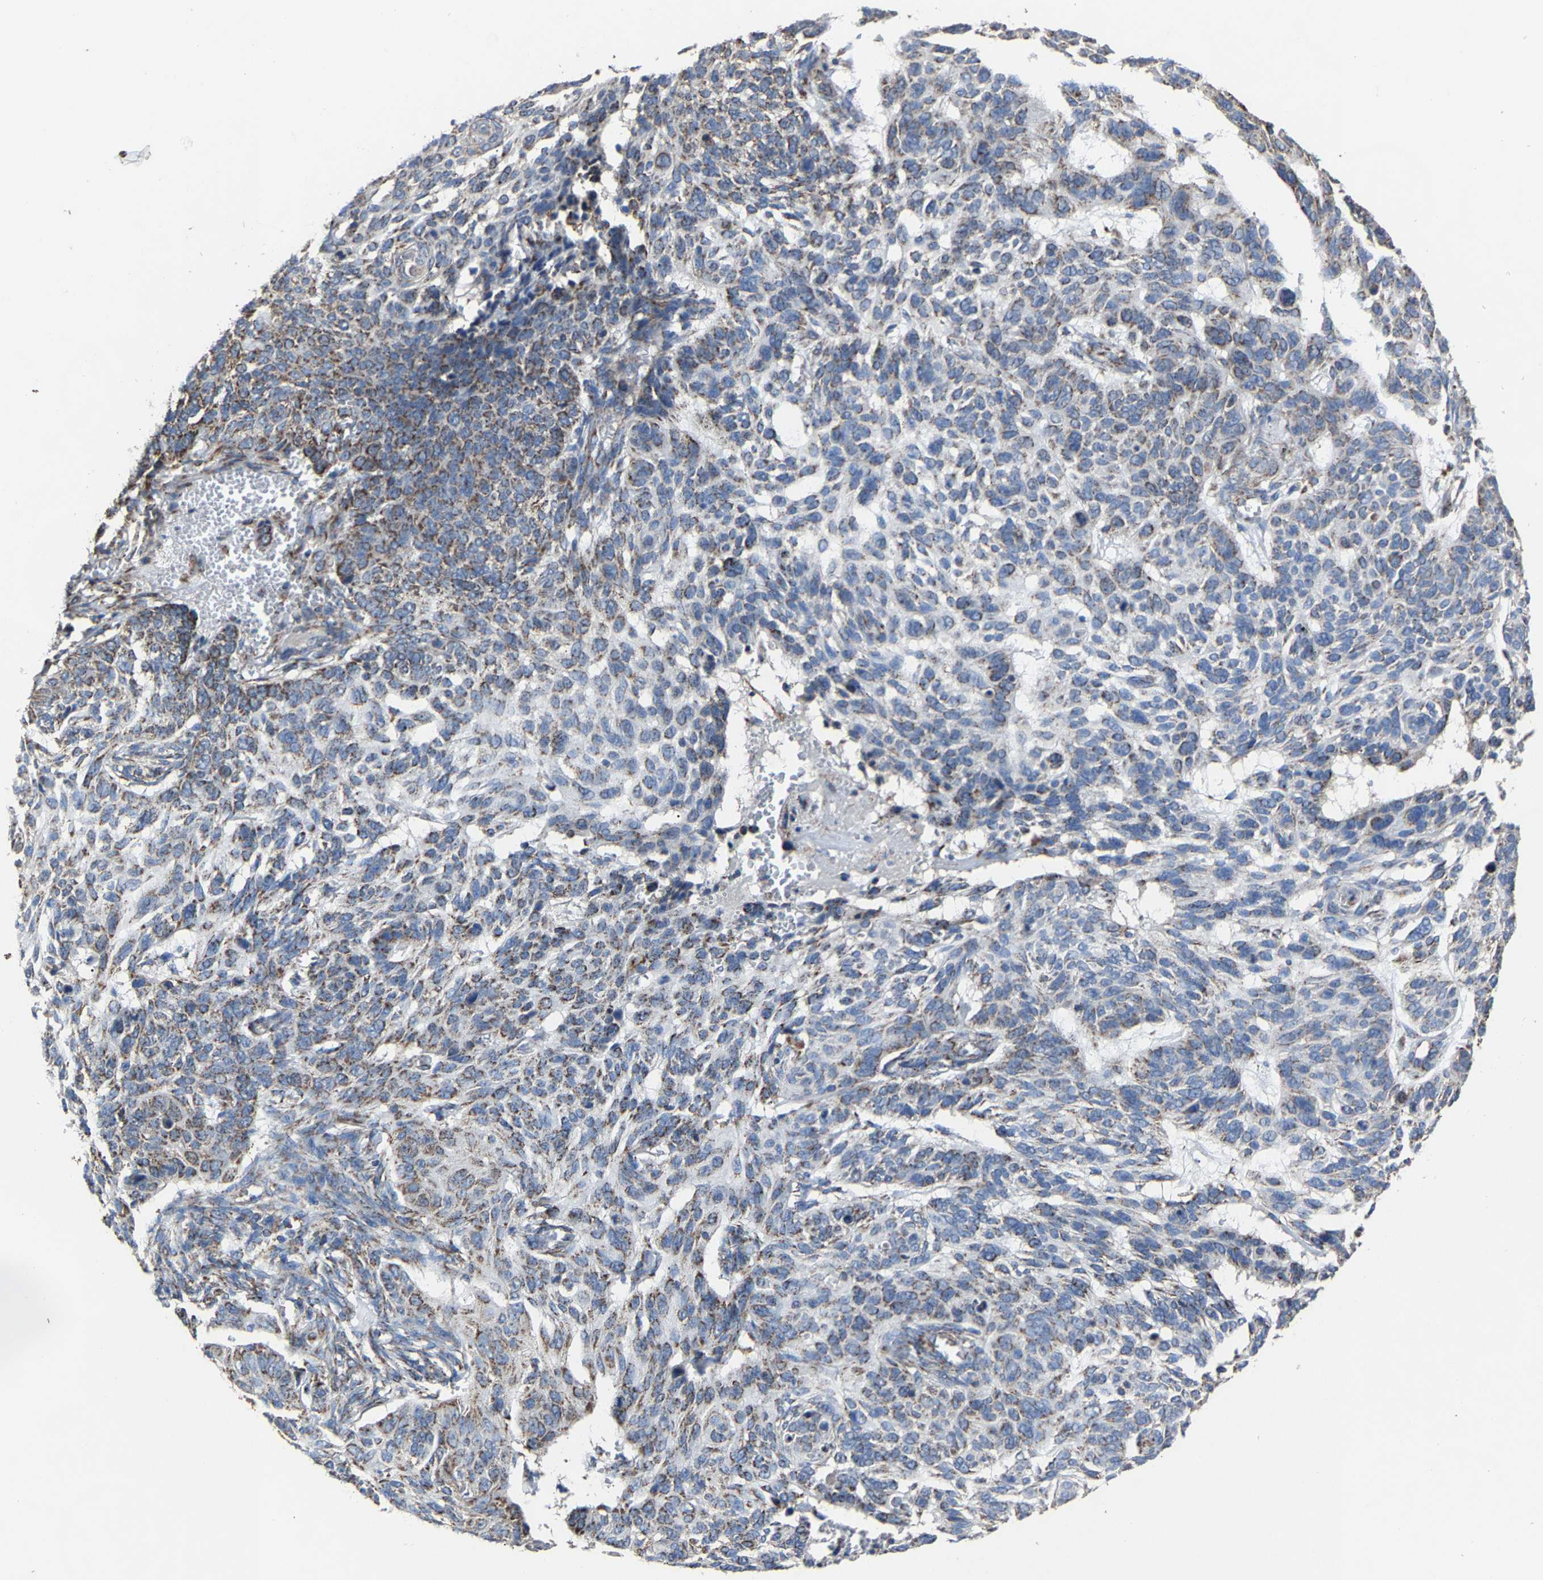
{"staining": {"intensity": "moderate", "quantity": "<25%", "location": "cytoplasmic/membranous"}, "tissue": "skin cancer", "cell_type": "Tumor cells", "image_type": "cancer", "snomed": [{"axis": "morphology", "description": "Basal cell carcinoma"}, {"axis": "topography", "description": "Skin"}], "caption": "A low amount of moderate cytoplasmic/membranous staining is appreciated in about <25% of tumor cells in basal cell carcinoma (skin) tissue.", "gene": "NDUFV3", "patient": {"sex": "male", "age": 85}}